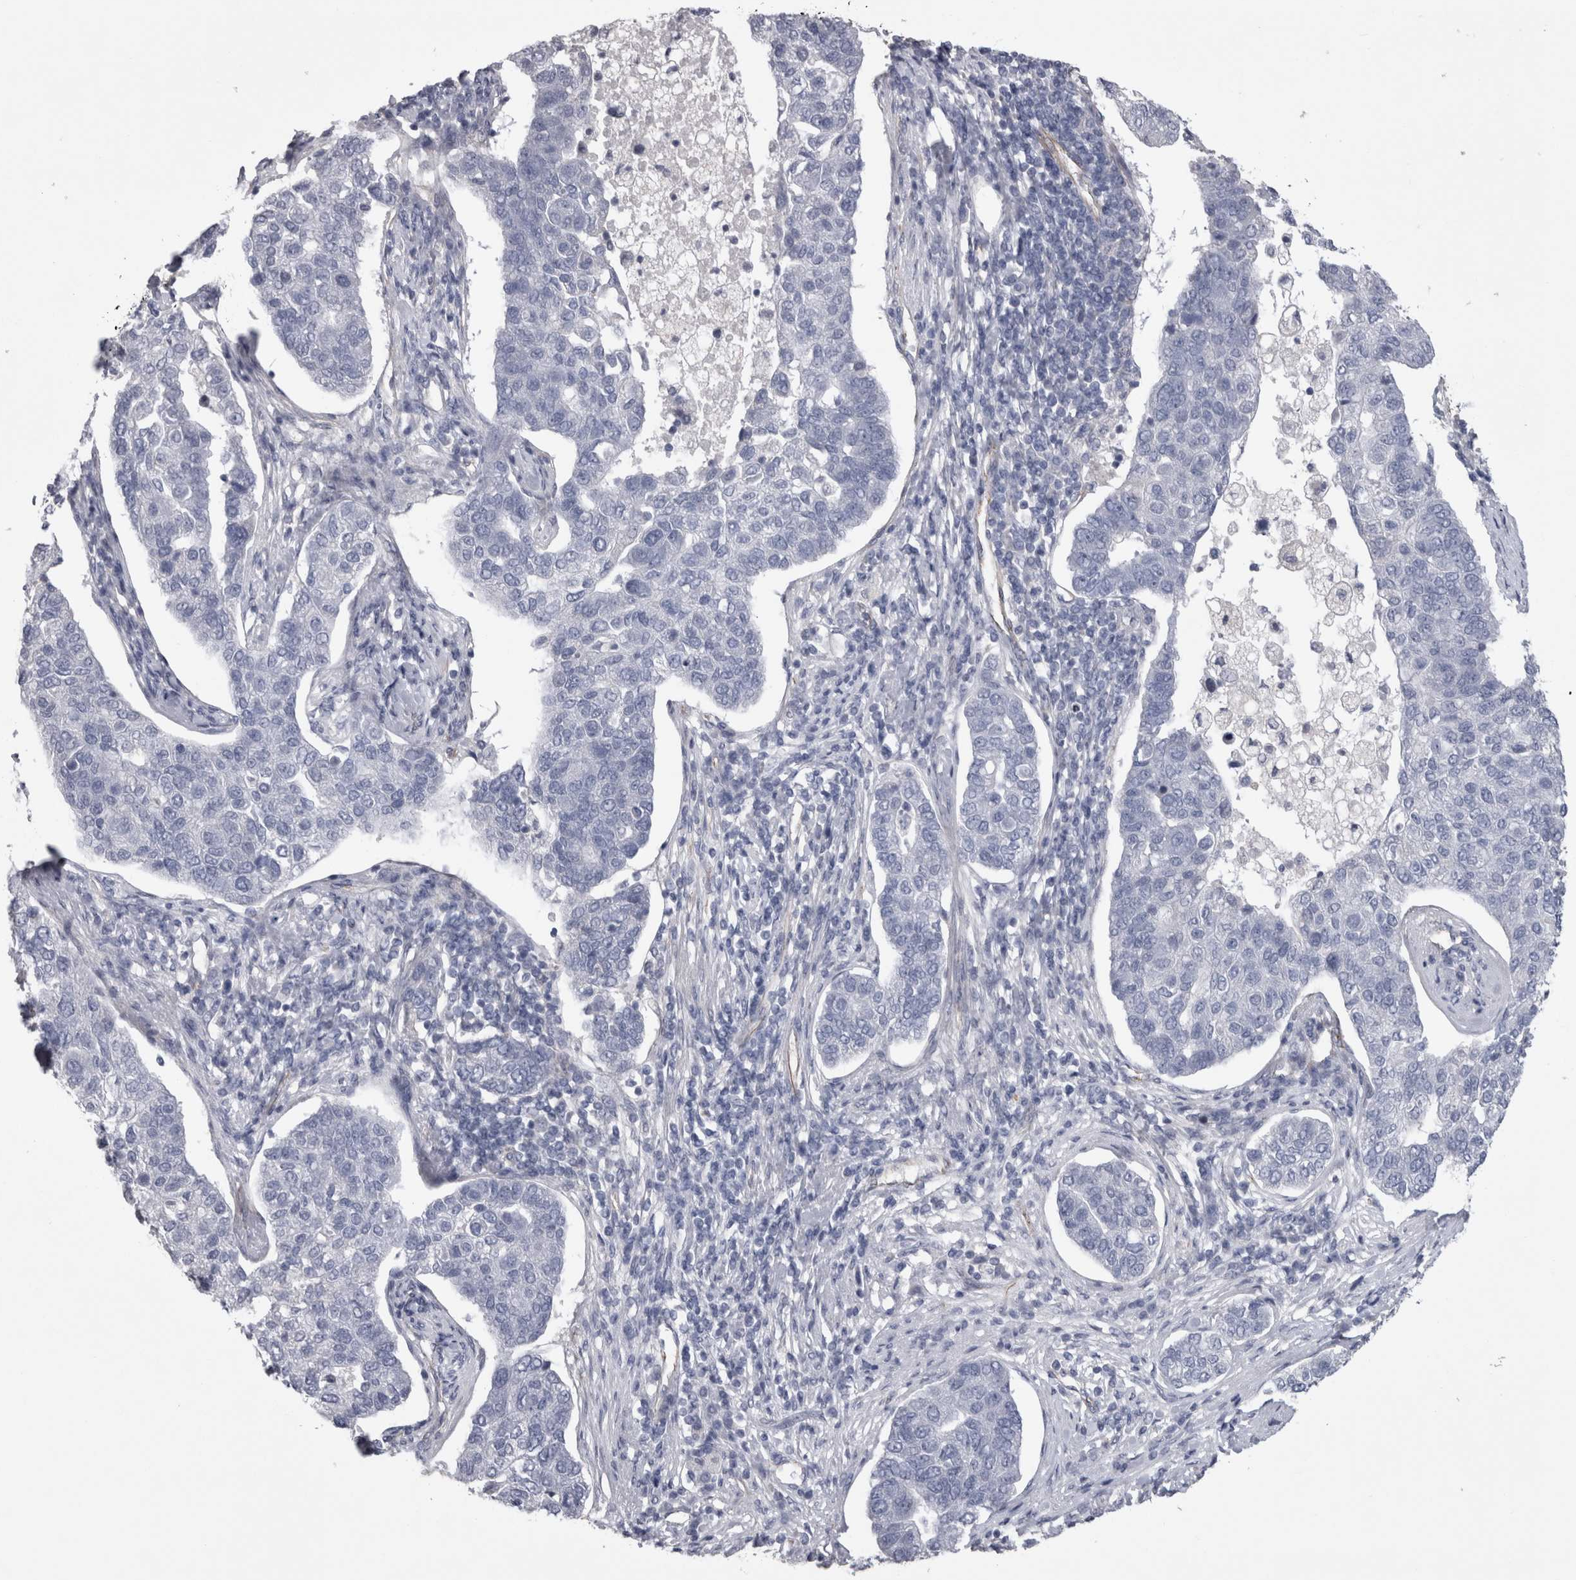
{"staining": {"intensity": "negative", "quantity": "none", "location": "none"}, "tissue": "pancreatic cancer", "cell_type": "Tumor cells", "image_type": "cancer", "snomed": [{"axis": "morphology", "description": "Adenocarcinoma, NOS"}, {"axis": "topography", "description": "Pancreas"}], "caption": "This histopathology image is of pancreatic cancer stained with immunohistochemistry to label a protein in brown with the nuclei are counter-stained blue. There is no positivity in tumor cells.", "gene": "ACOT7", "patient": {"sex": "female", "age": 61}}